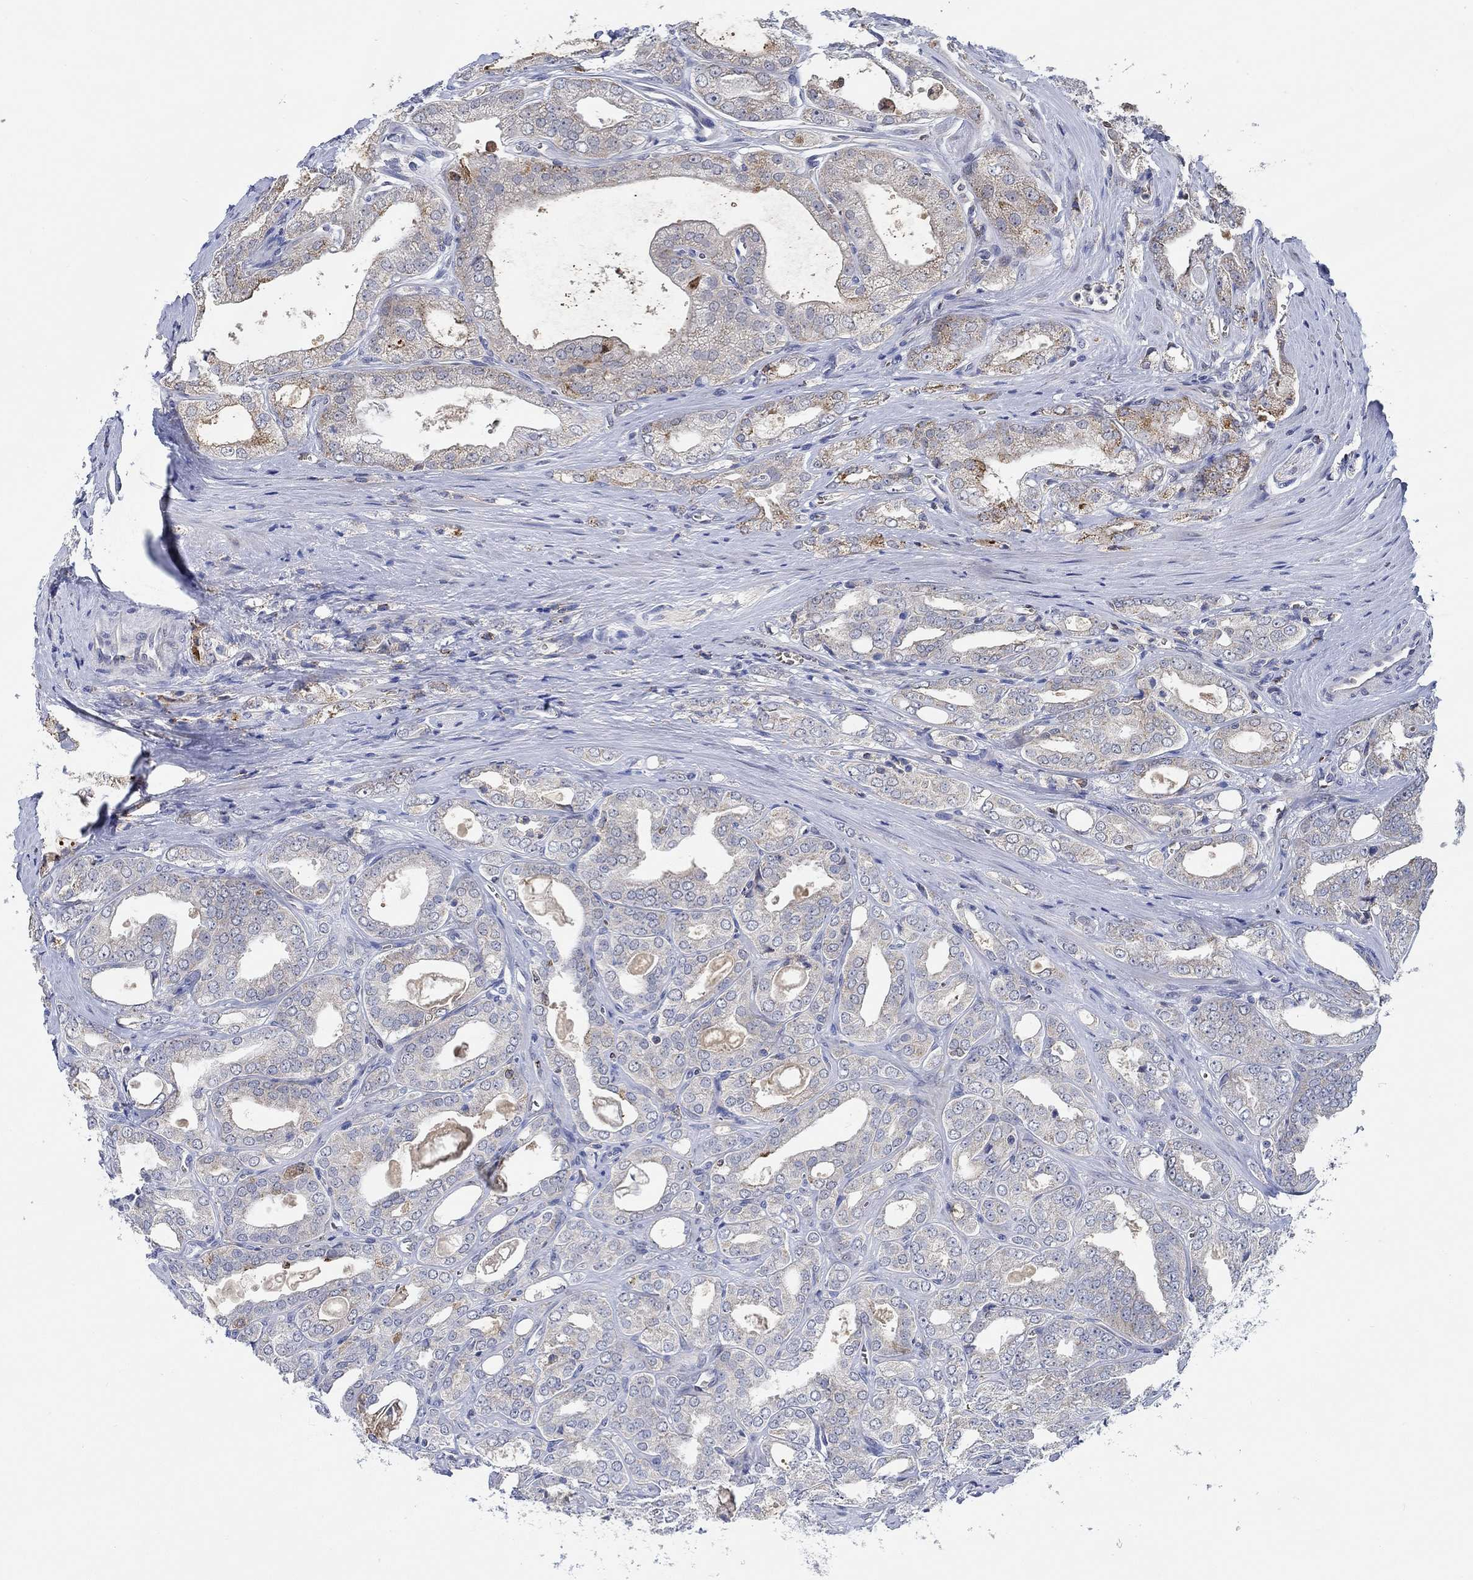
{"staining": {"intensity": "negative", "quantity": "none", "location": "none"}, "tissue": "prostate cancer", "cell_type": "Tumor cells", "image_type": "cancer", "snomed": [{"axis": "morphology", "description": "Adenocarcinoma, NOS"}, {"axis": "morphology", "description": "Adenocarcinoma, High grade"}, {"axis": "topography", "description": "Prostate"}], "caption": "Tumor cells are negative for protein expression in human adenocarcinoma (high-grade) (prostate). (Brightfield microscopy of DAB (3,3'-diaminobenzidine) immunohistochemistry (IHC) at high magnification).", "gene": "MPP1", "patient": {"sex": "male", "age": 70}}